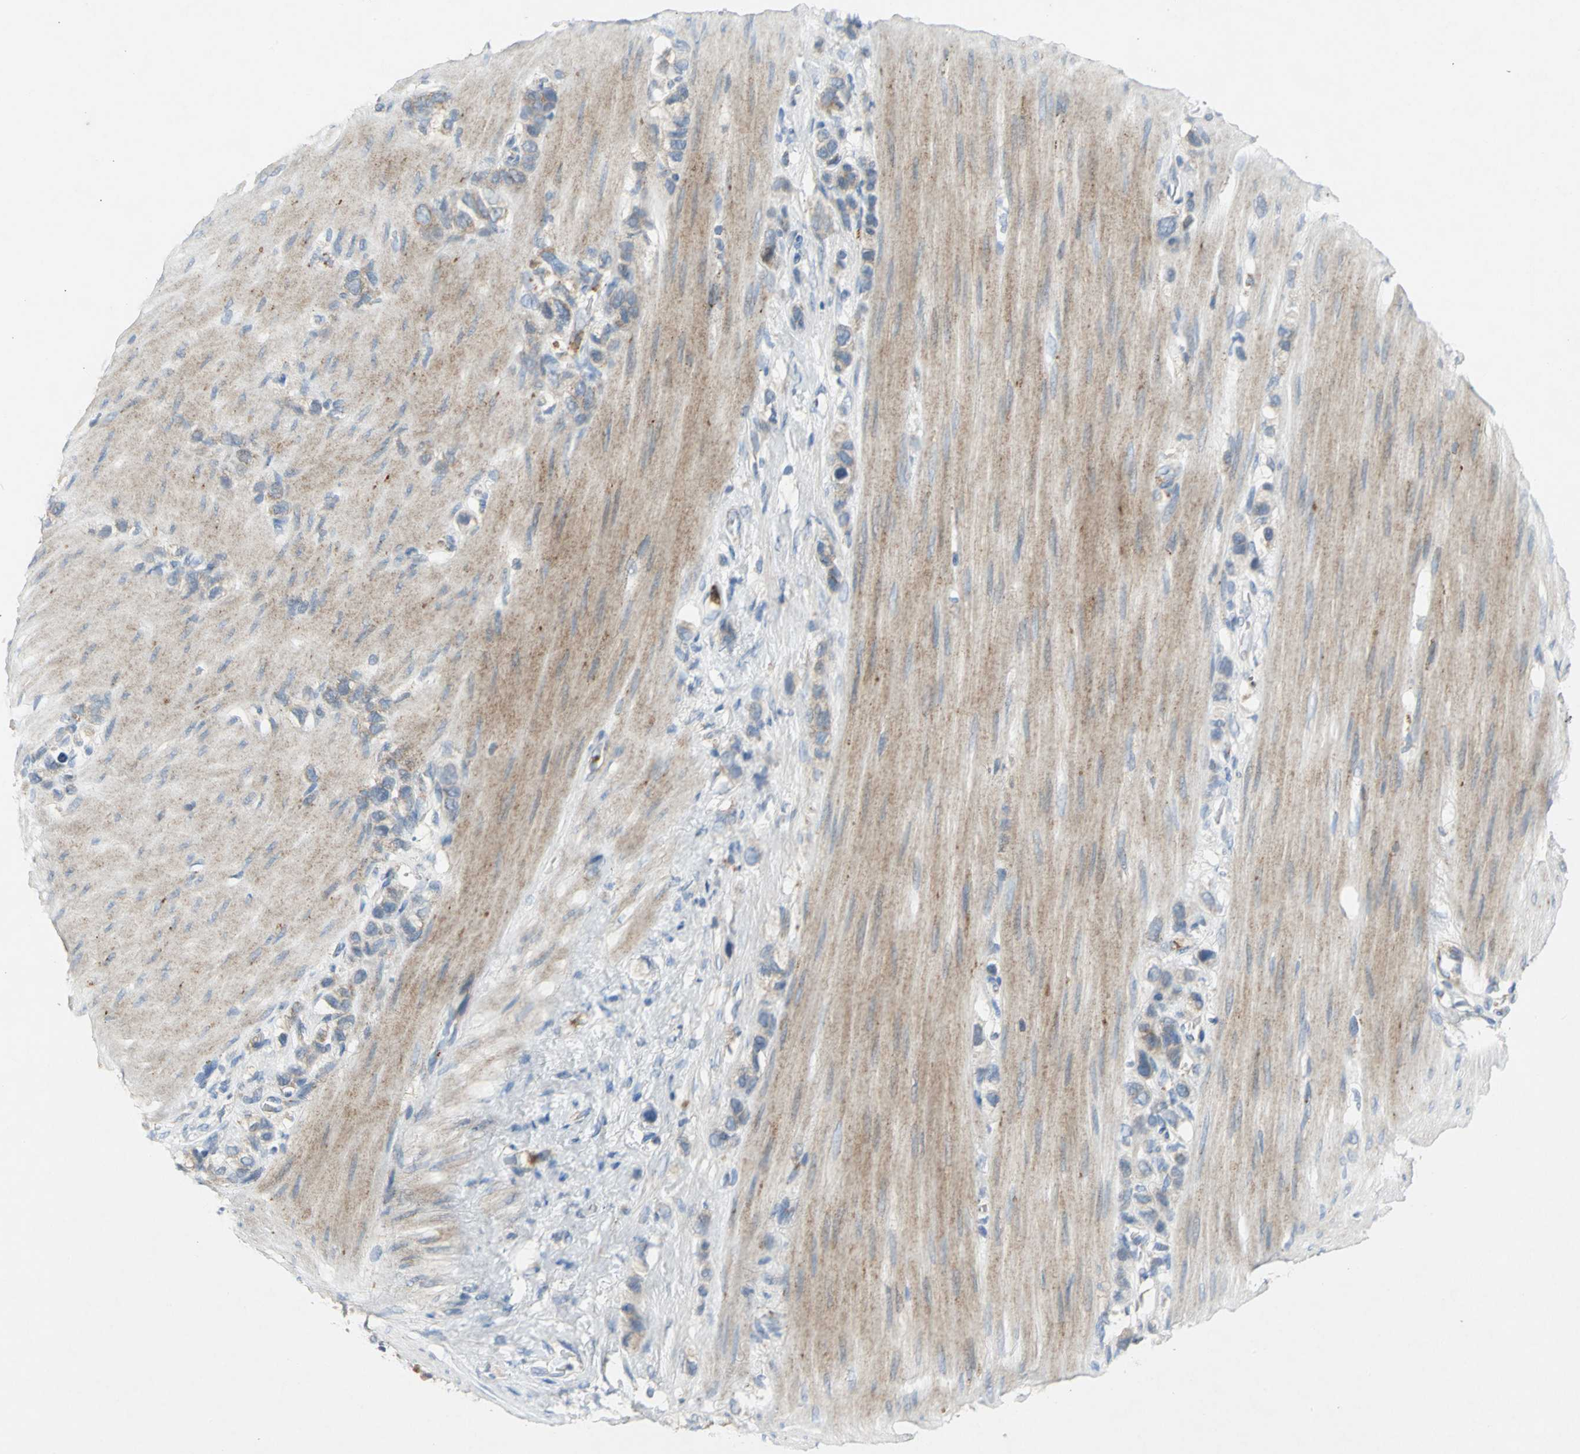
{"staining": {"intensity": "weak", "quantity": ">75%", "location": "cytoplasmic/membranous"}, "tissue": "stomach cancer", "cell_type": "Tumor cells", "image_type": "cancer", "snomed": [{"axis": "morphology", "description": "Normal tissue, NOS"}, {"axis": "morphology", "description": "Adenocarcinoma, NOS"}, {"axis": "morphology", "description": "Adenocarcinoma, High grade"}, {"axis": "topography", "description": "Stomach, upper"}, {"axis": "topography", "description": "Stomach"}], "caption": "Weak cytoplasmic/membranous protein positivity is appreciated in approximately >75% of tumor cells in stomach cancer (adenocarcinoma). The protein is shown in brown color, while the nuclei are stained blue.", "gene": "SPPL2B", "patient": {"sex": "female", "age": 65}}